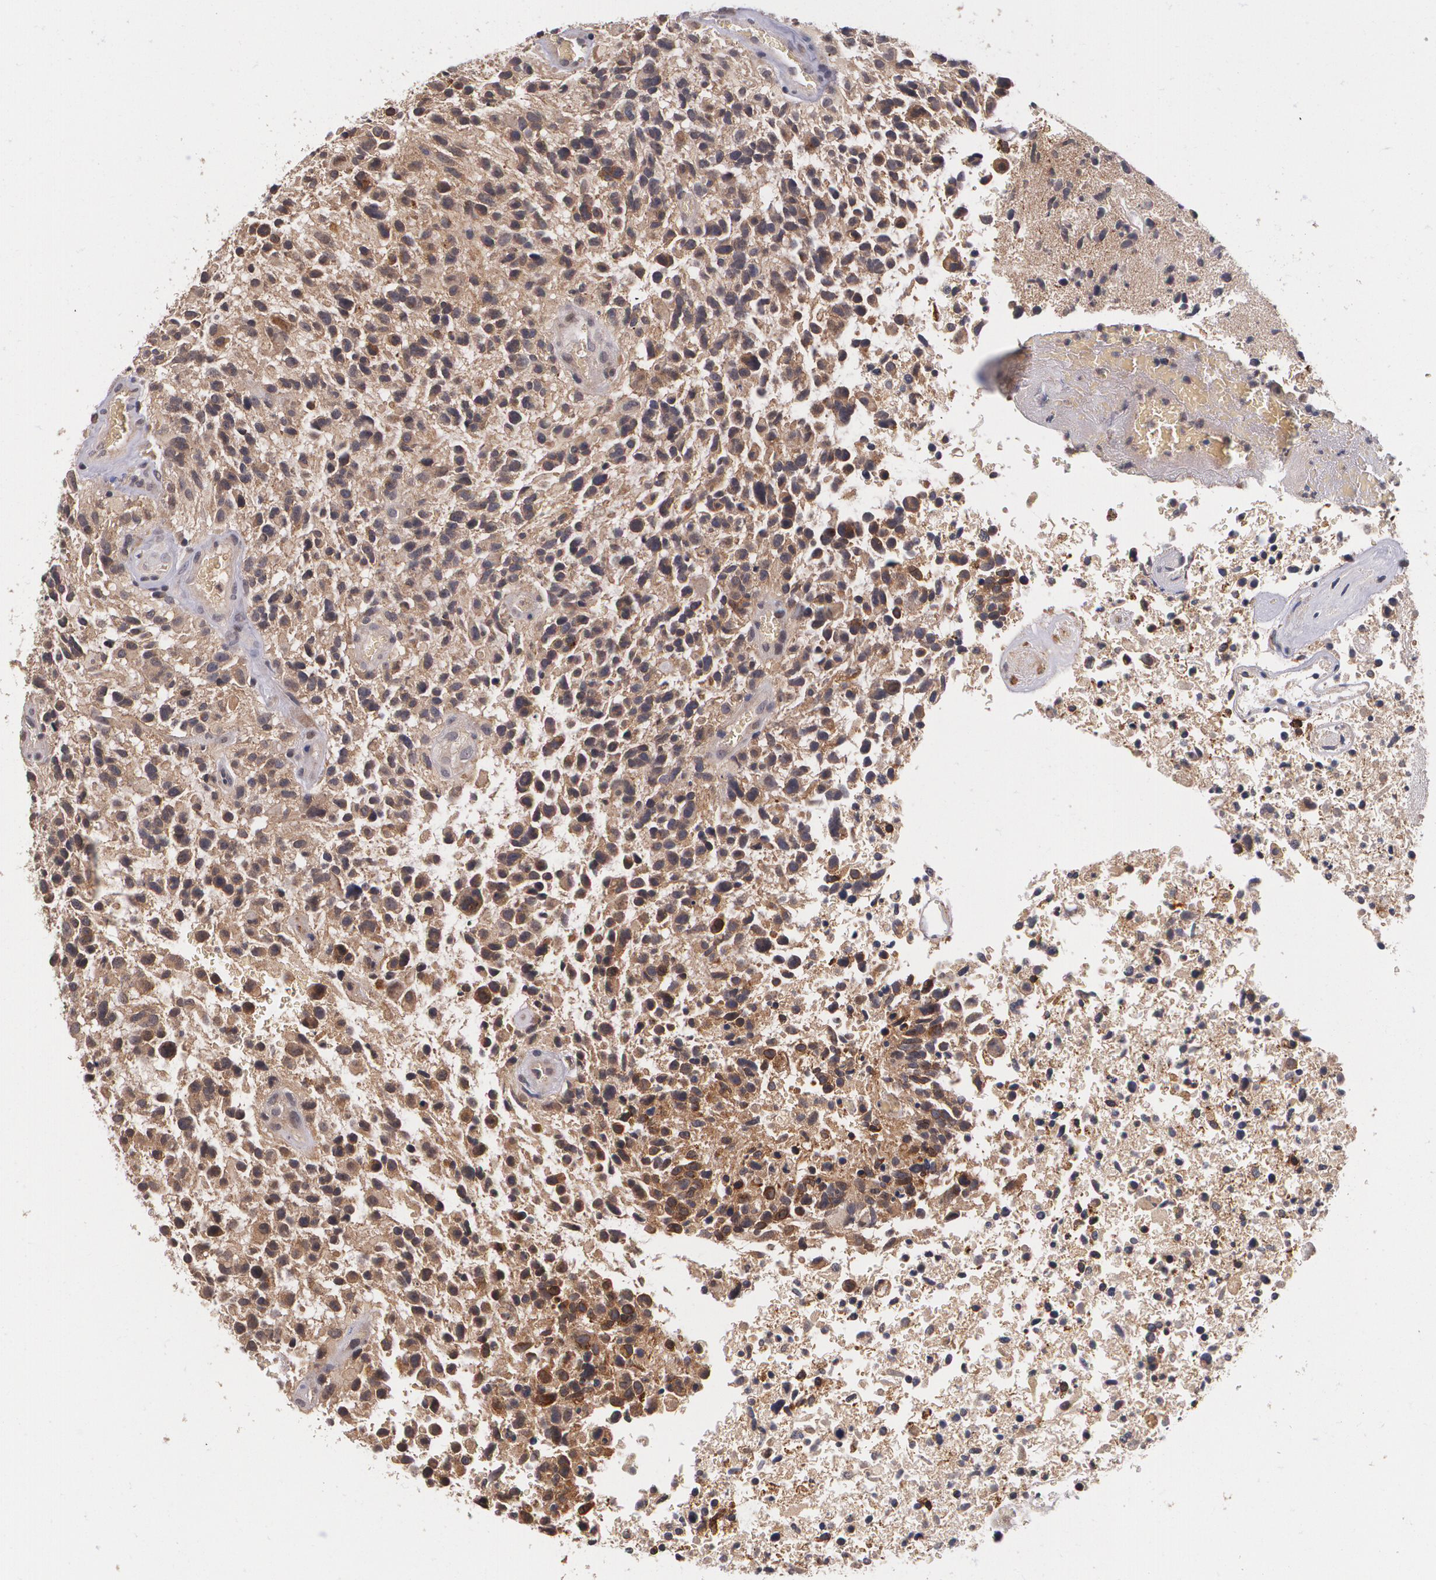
{"staining": {"intensity": "moderate", "quantity": "25%-75%", "location": "cytoplasmic/membranous"}, "tissue": "glioma", "cell_type": "Tumor cells", "image_type": "cancer", "snomed": [{"axis": "morphology", "description": "Glioma, malignant, High grade"}, {"axis": "topography", "description": "Brain"}], "caption": "About 25%-75% of tumor cells in human high-grade glioma (malignant) reveal moderate cytoplasmic/membranous protein positivity as visualized by brown immunohistochemical staining.", "gene": "IFNGR2", "patient": {"sex": "male", "age": 72}}